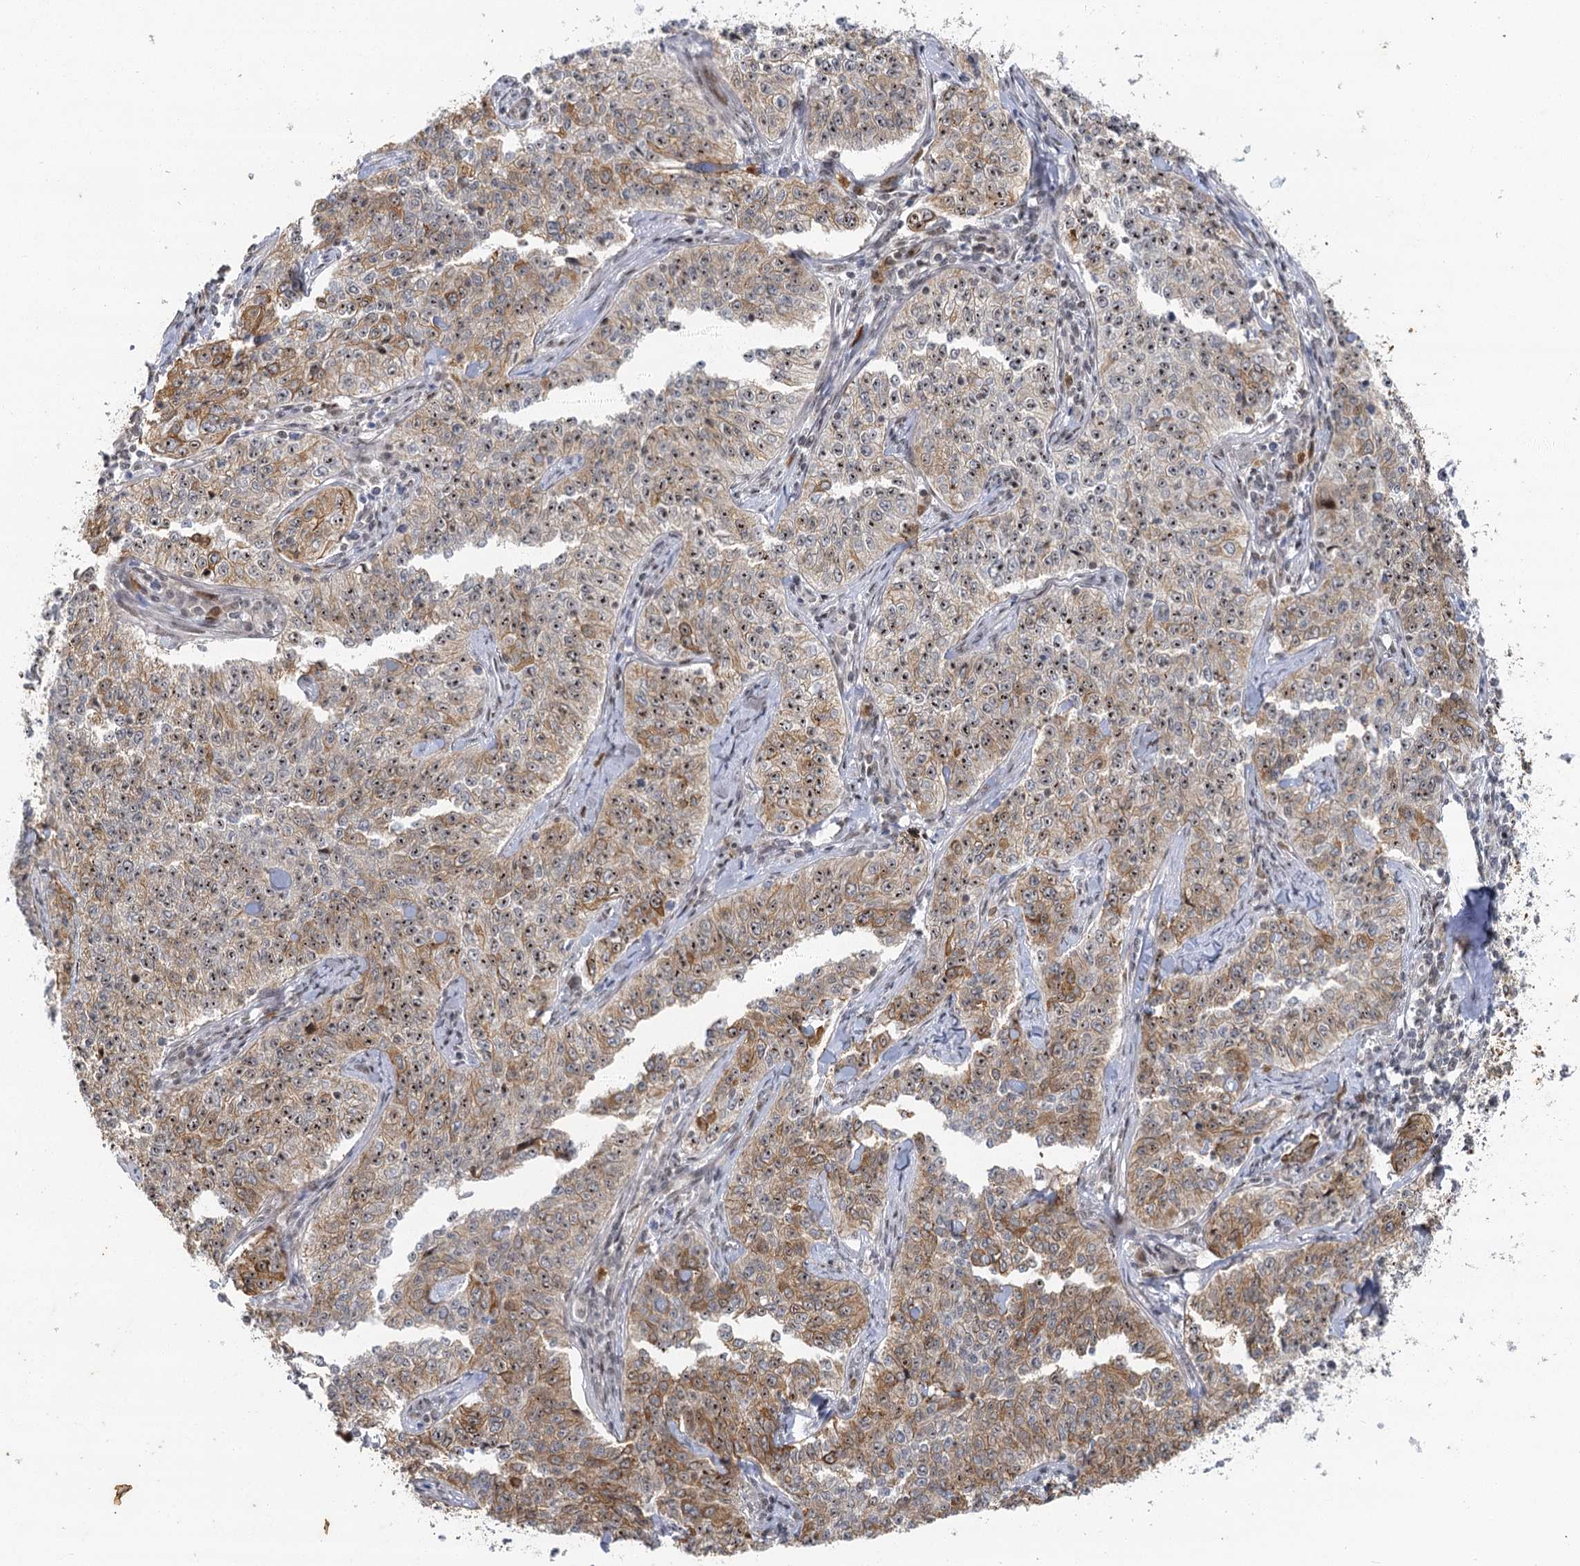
{"staining": {"intensity": "moderate", "quantity": "25%-75%", "location": "cytoplasmic/membranous,nuclear"}, "tissue": "cervical cancer", "cell_type": "Tumor cells", "image_type": "cancer", "snomed": [{"axis": "morphology", "description": "Squamous cell carcinoma, NOS"}, {"axis": "topography", "description": "Cervix"}], "caption": "This is a histology image of IHC staining of squamous cell carcinoma (cervical), which shows moderate positivity in the cytoplasmic/membranous and nuclear of tumor cells.", "gene": "IL11RA", "patient": {"sex": "female", "age": 35}}